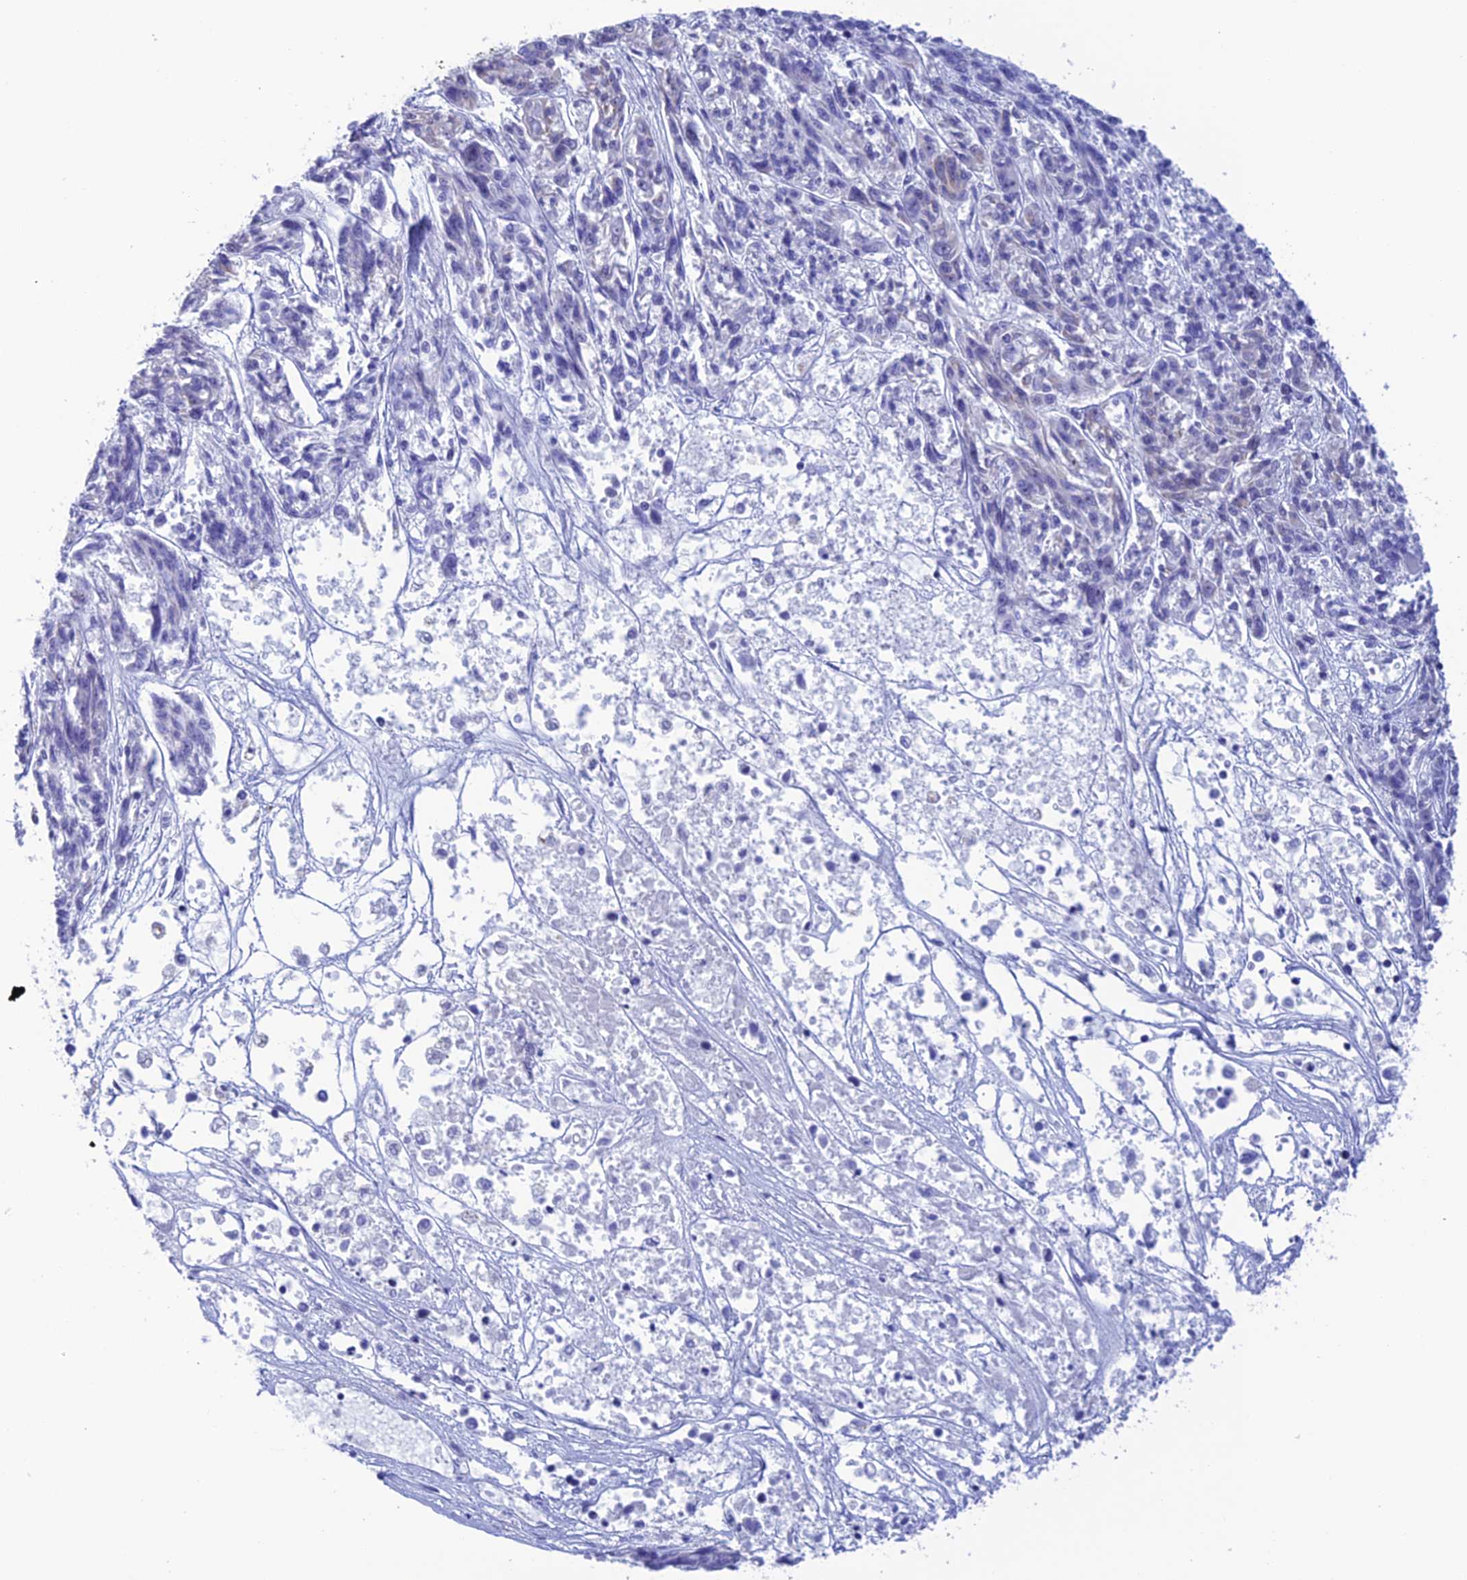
{"staining": {"intensity": "negative", "quantity": "none", "location": "none"}, "tissue": "melanoma", "cell_type": "Tumor cells", "image_type": "cancer", "snomed": [{"axis": "morphology", "description": "Malignant melanoma, NOS"}, {"axis": "topography", "description": "Skin"}], "caption": "Tumor cells show no significant protein expression in malignant melanoma.", "gene": "NXPE4", "patient": {"sex": "male", "age": 53}}